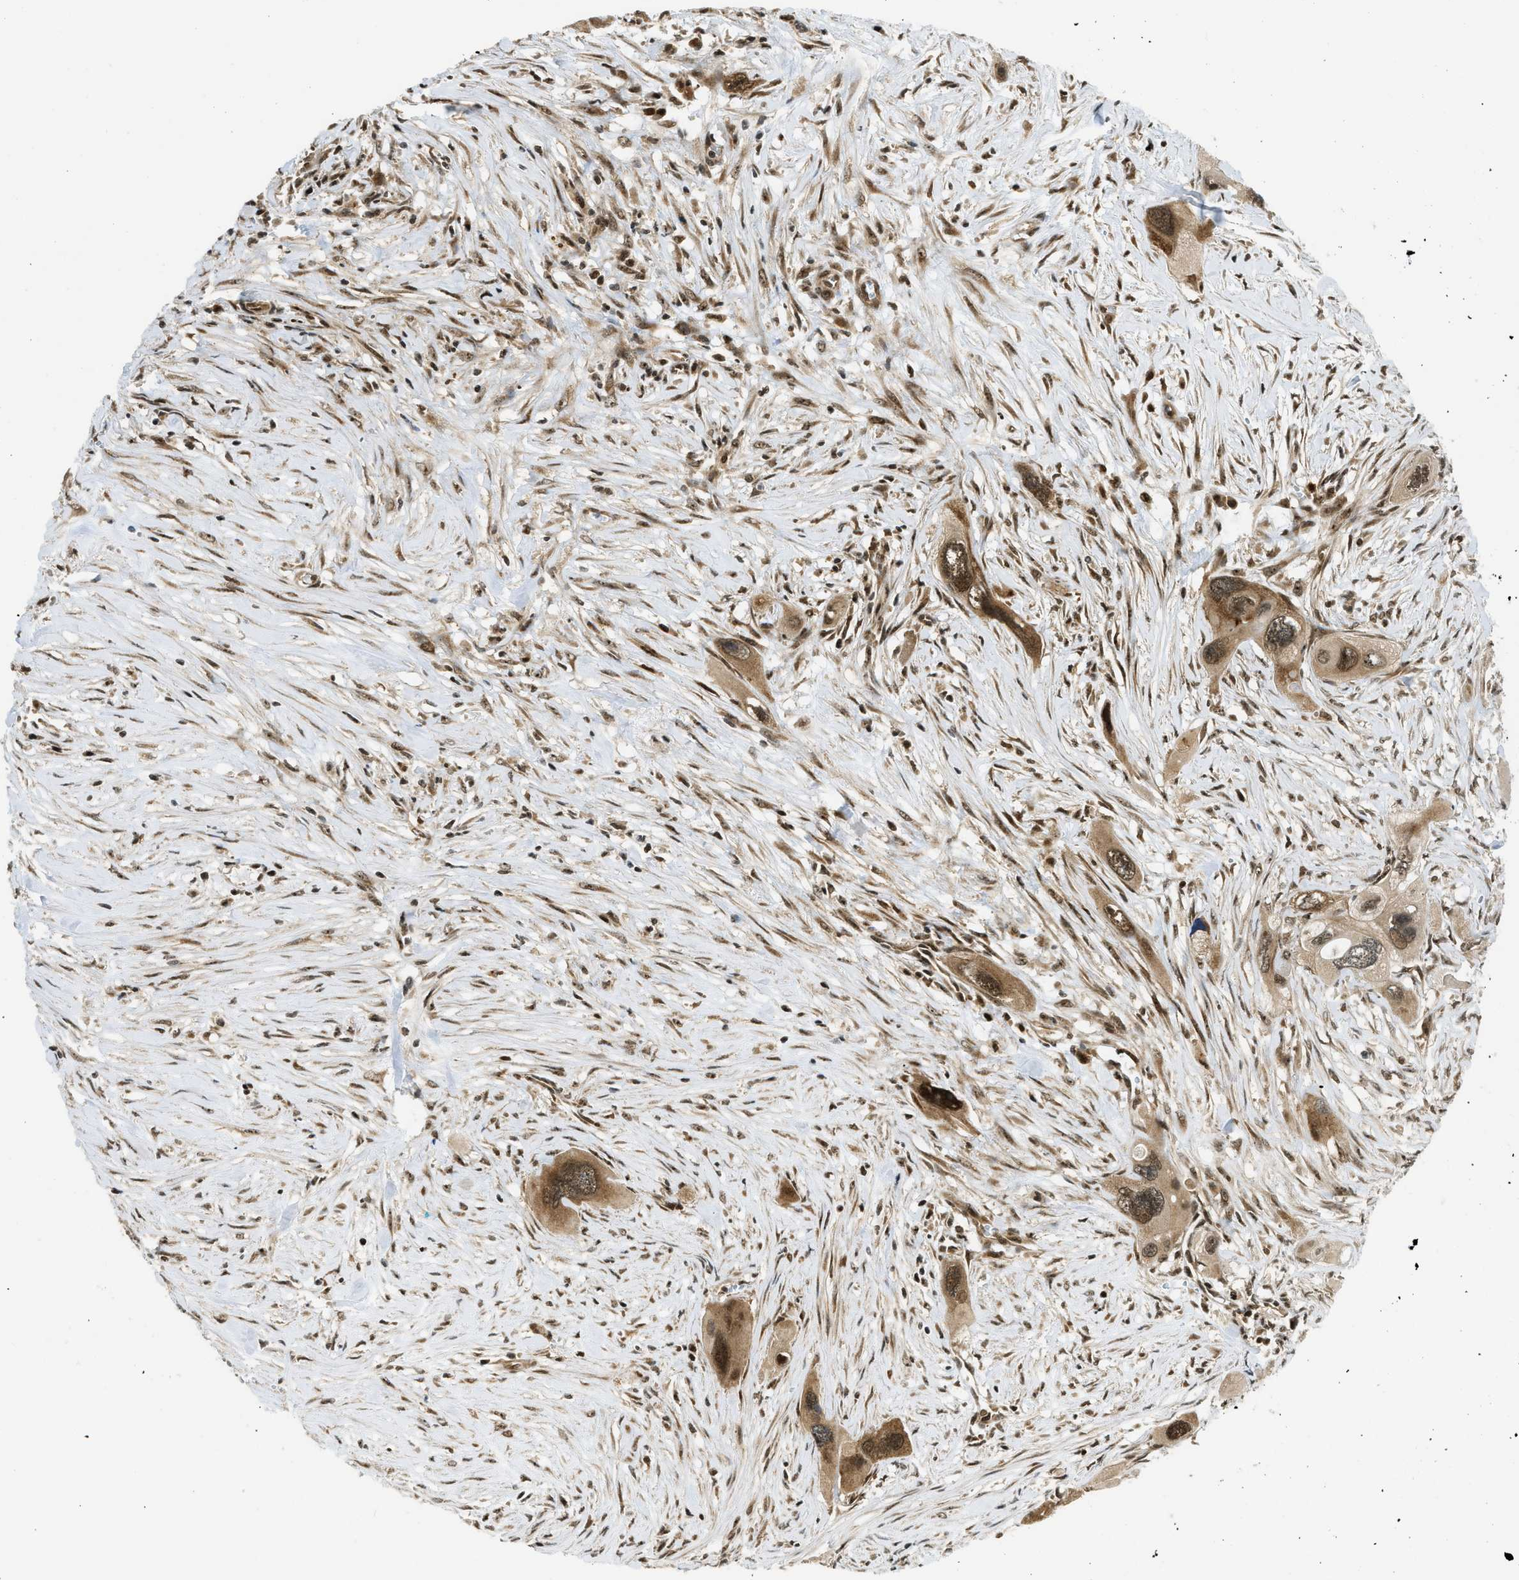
{"staining": {"intensity": "moderate", "quantity": ">75%", "location": "cytoplasmic/membranous,nuclear"}, "tissue": "pancreatic cancer", "cell_type": "Tumor cells", "image_type": "cancer", "snomed": [{"axis": "morphology", "description": "Adenocarcinoma, NOS"}, {"axis": "topography", "description": "Pancreas"}], "caption": "Pancreatic cancer stained for a protein shows moderate cytoplasmic/membranous and nuclear positivity in tumor cells.", "gene": "TACC1", "patient": {"sex": "male", "age": 73}}